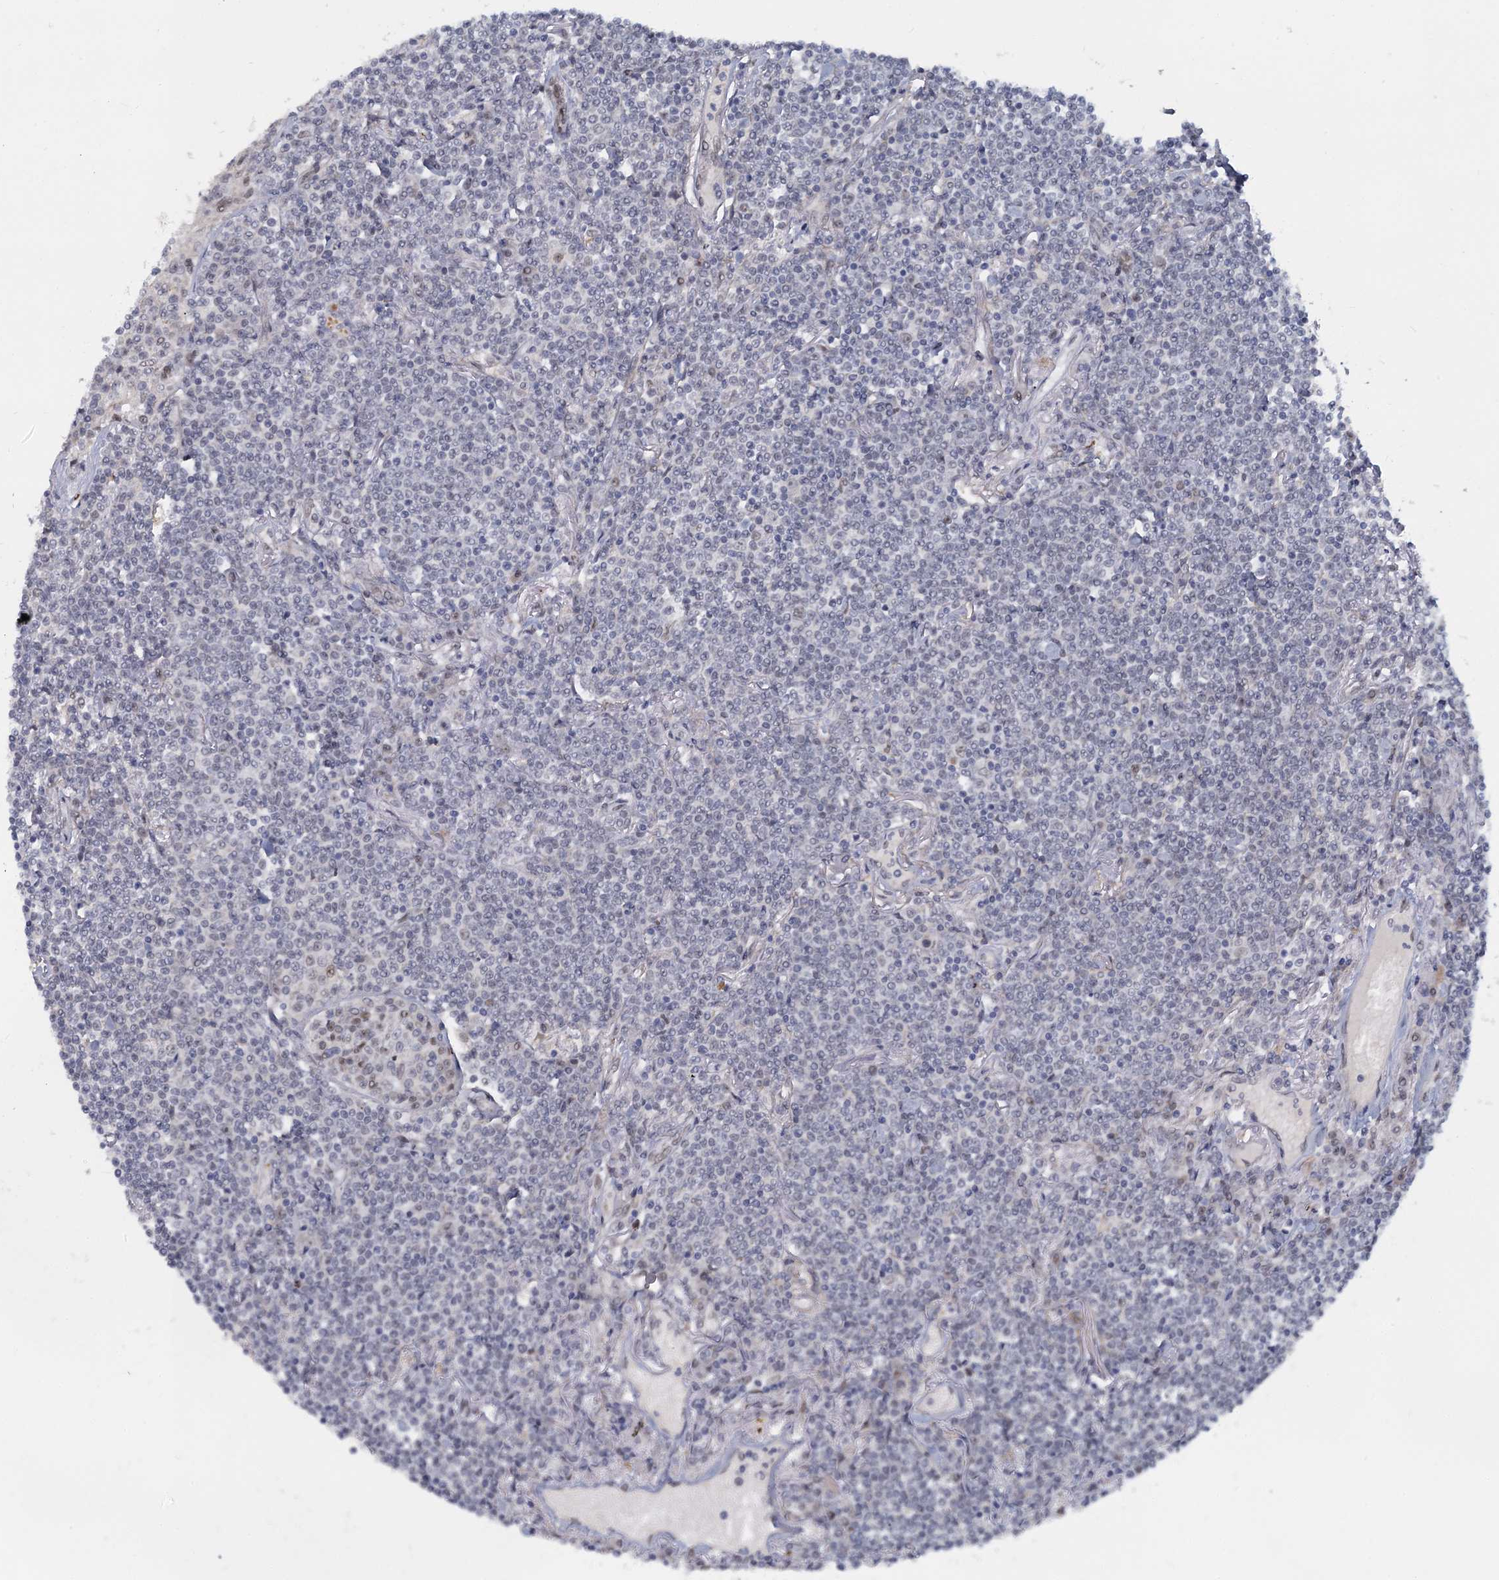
{"staining": {"intensity": "negative", "quantity": "none", "location": "none"}, "tissue": "lymphoma", "cell_type": "Tumor cells", "image_type": "cancer", "snomed": [{"axis": "morphology", "description": "Malignant lymphoma, non-Hodgkin's type, Low grade"}, {"axis": "topography", "description": "Lung"}], "caption": "Protein analysis of low-grade malignant lymphoma, non-Hodgkin's type demonstrates no significant expression in tumor cells. (DAB (3,3'-diaminobenzidine) IHC with hematoxylin counter stain).", "gene": "RPRD1A", "patient": {"sex": "female", "age": 71}}